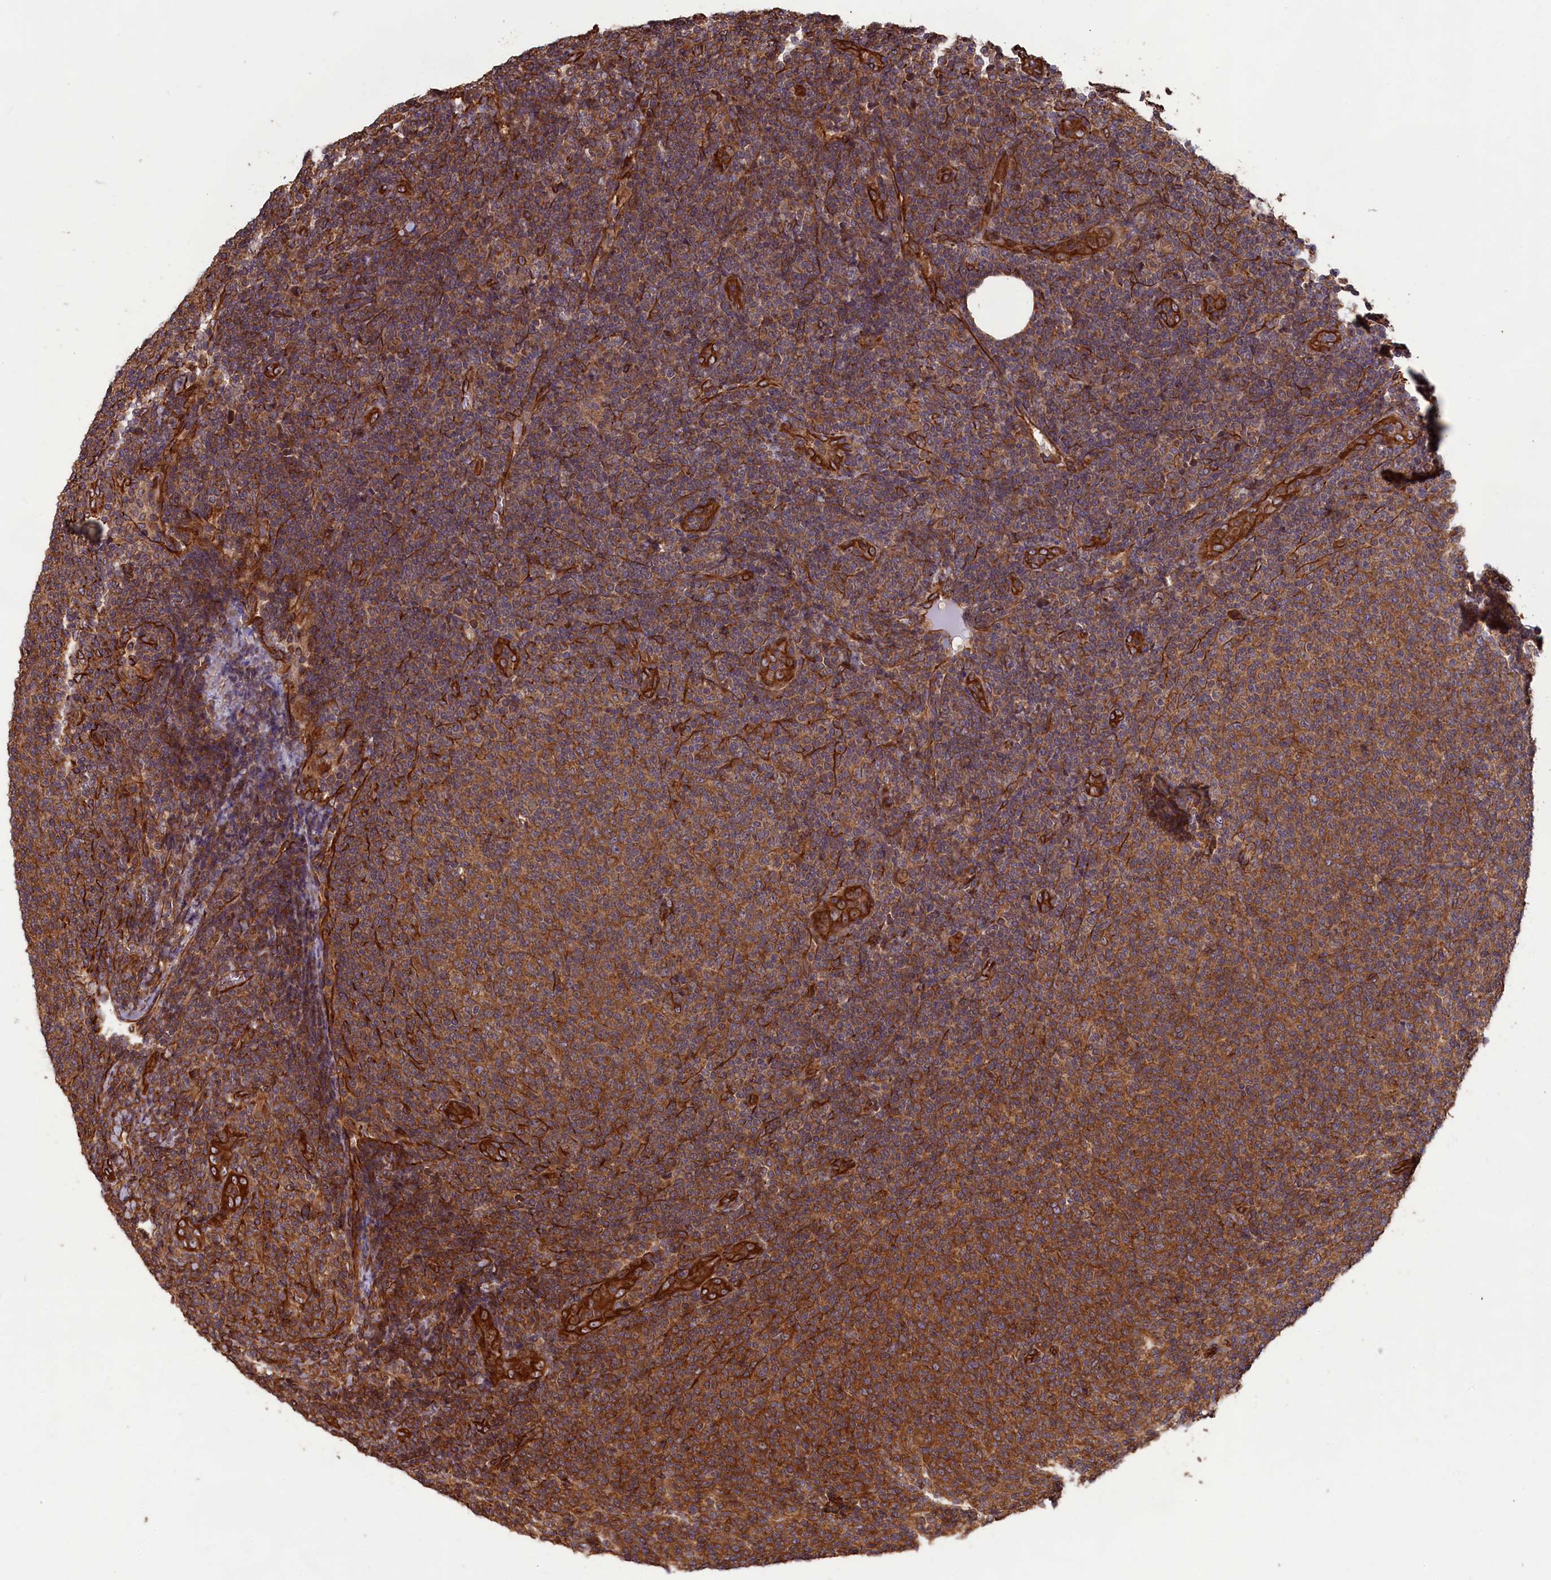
{"staining": {"intensity": "moderate", "quantity": ">75%", "location": "cytoplasmic/membranous"}, "tissue": "lymphoma", "cell_type": "Tumor cells", "image_type": "cancer", "snomed": [{"axis": "morphology", "description": "Malignant lymphoma, non-Hodgkin's type, Low grade"}, {"axis": "topography", "description": "Lymph node"}], "caption": "Protein expression by IHC demonstrates moderate cytoplasmic/membranous positivity in approximately >75% of tumor cells in malignant lymphoma, non-Hodgkin's type (low-grade). The protein is shown in brown color, while the nuclei are stained blue.", "gene": "CCDC124", "patient": {"sex": "male", "age": 66}}